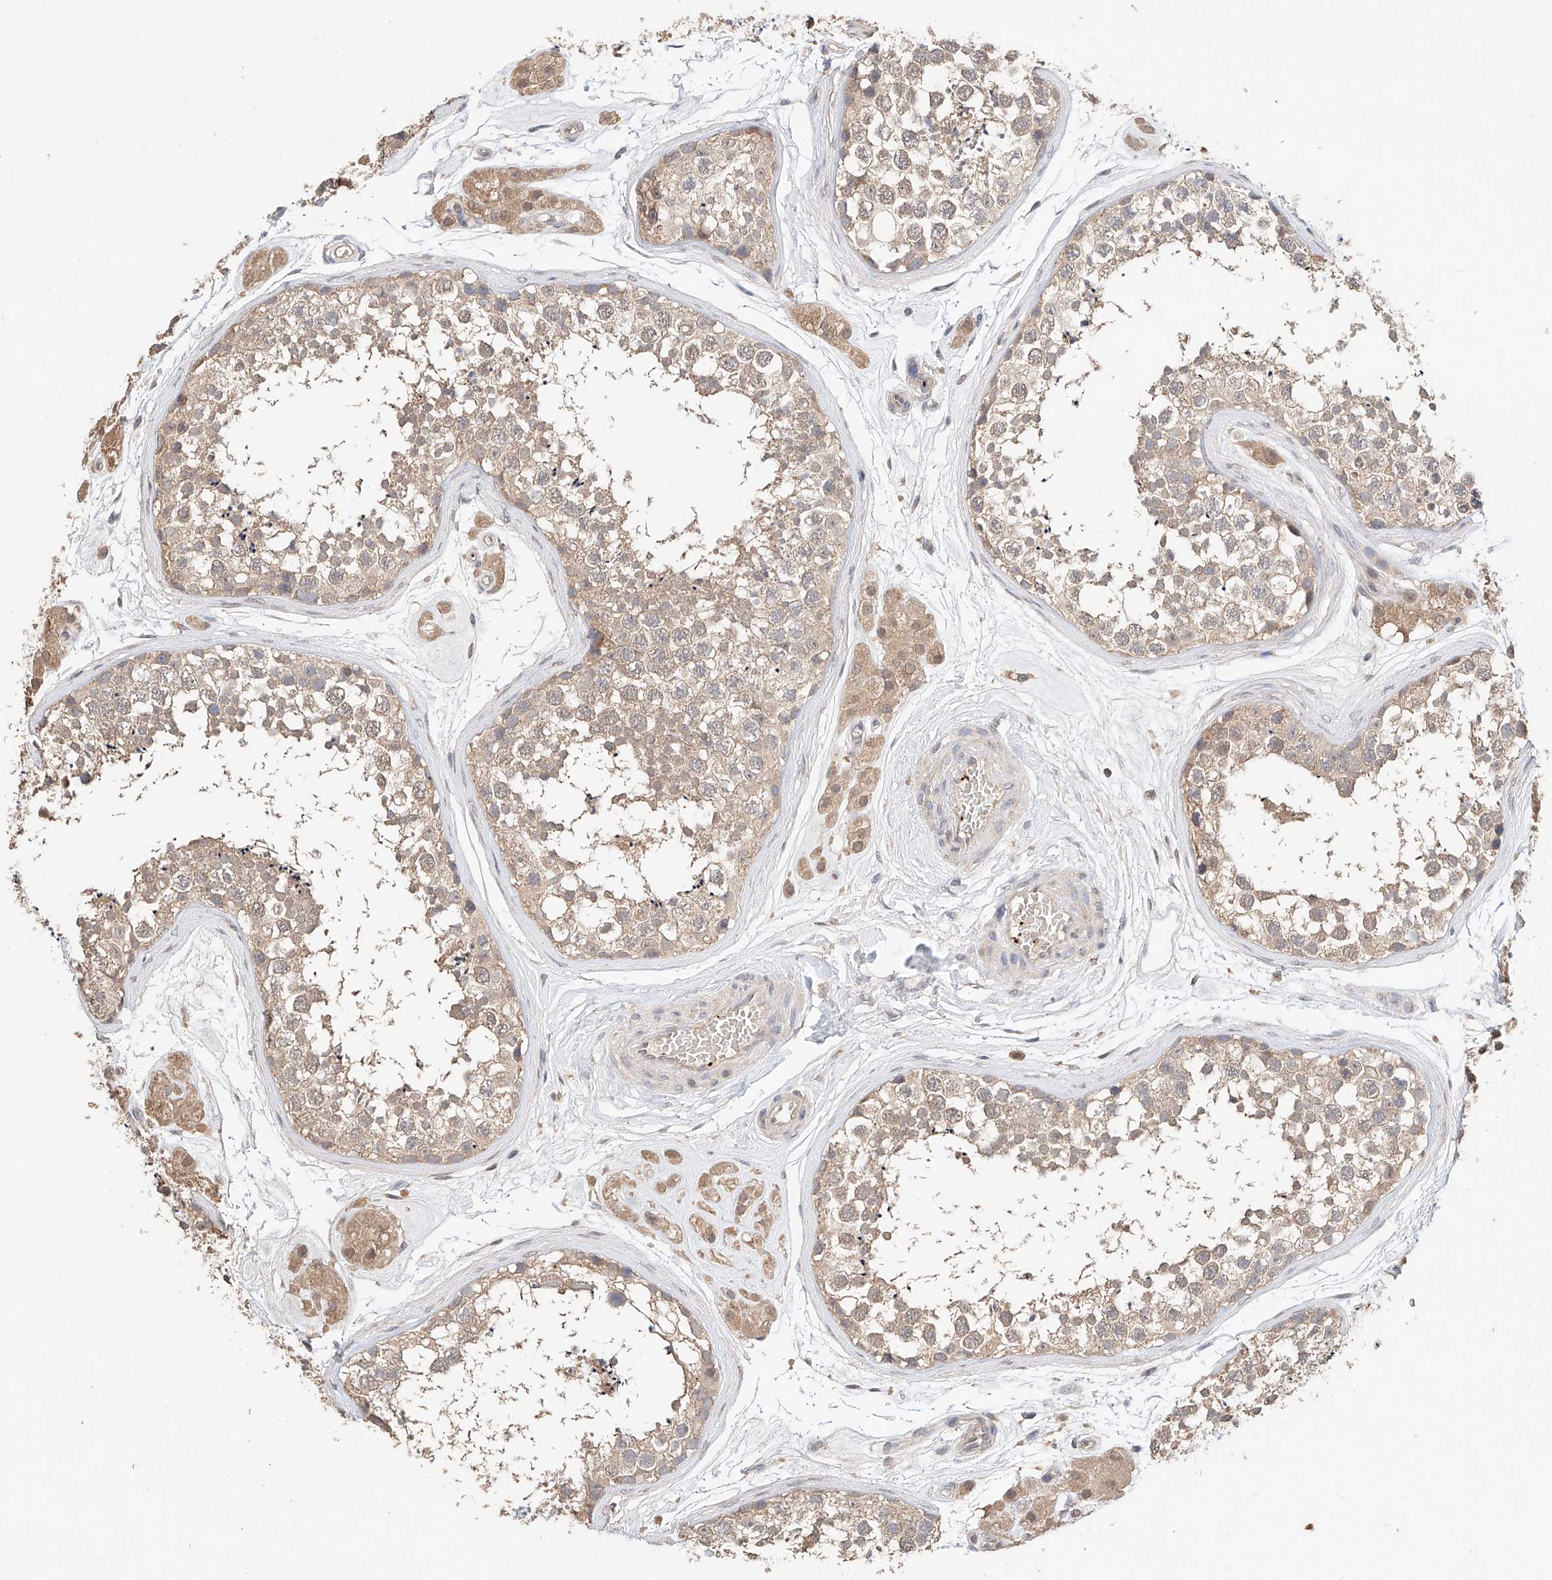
{"staining": {"intensity": "weak", "quantity": ">75%", "location": "cytoplasmic/membranous"}, "tissue": "testis", "cell_type": "Cells in seminiferous ducts", "image_type": "normal", "snomed": [{"axis": "morphology", "description": "Normal tissue, NOS"}, {"axis": "topography", "description": "Testis"}], "caption": "Approximately >75% of cells in seminiferous ducts in normal human testis show weak cytoplasmic/membranous protein expression as visualized by brown immunohistochemical staining.", "gene": "ZFHX2", "patient": {"sex": "male", "age": 56}}